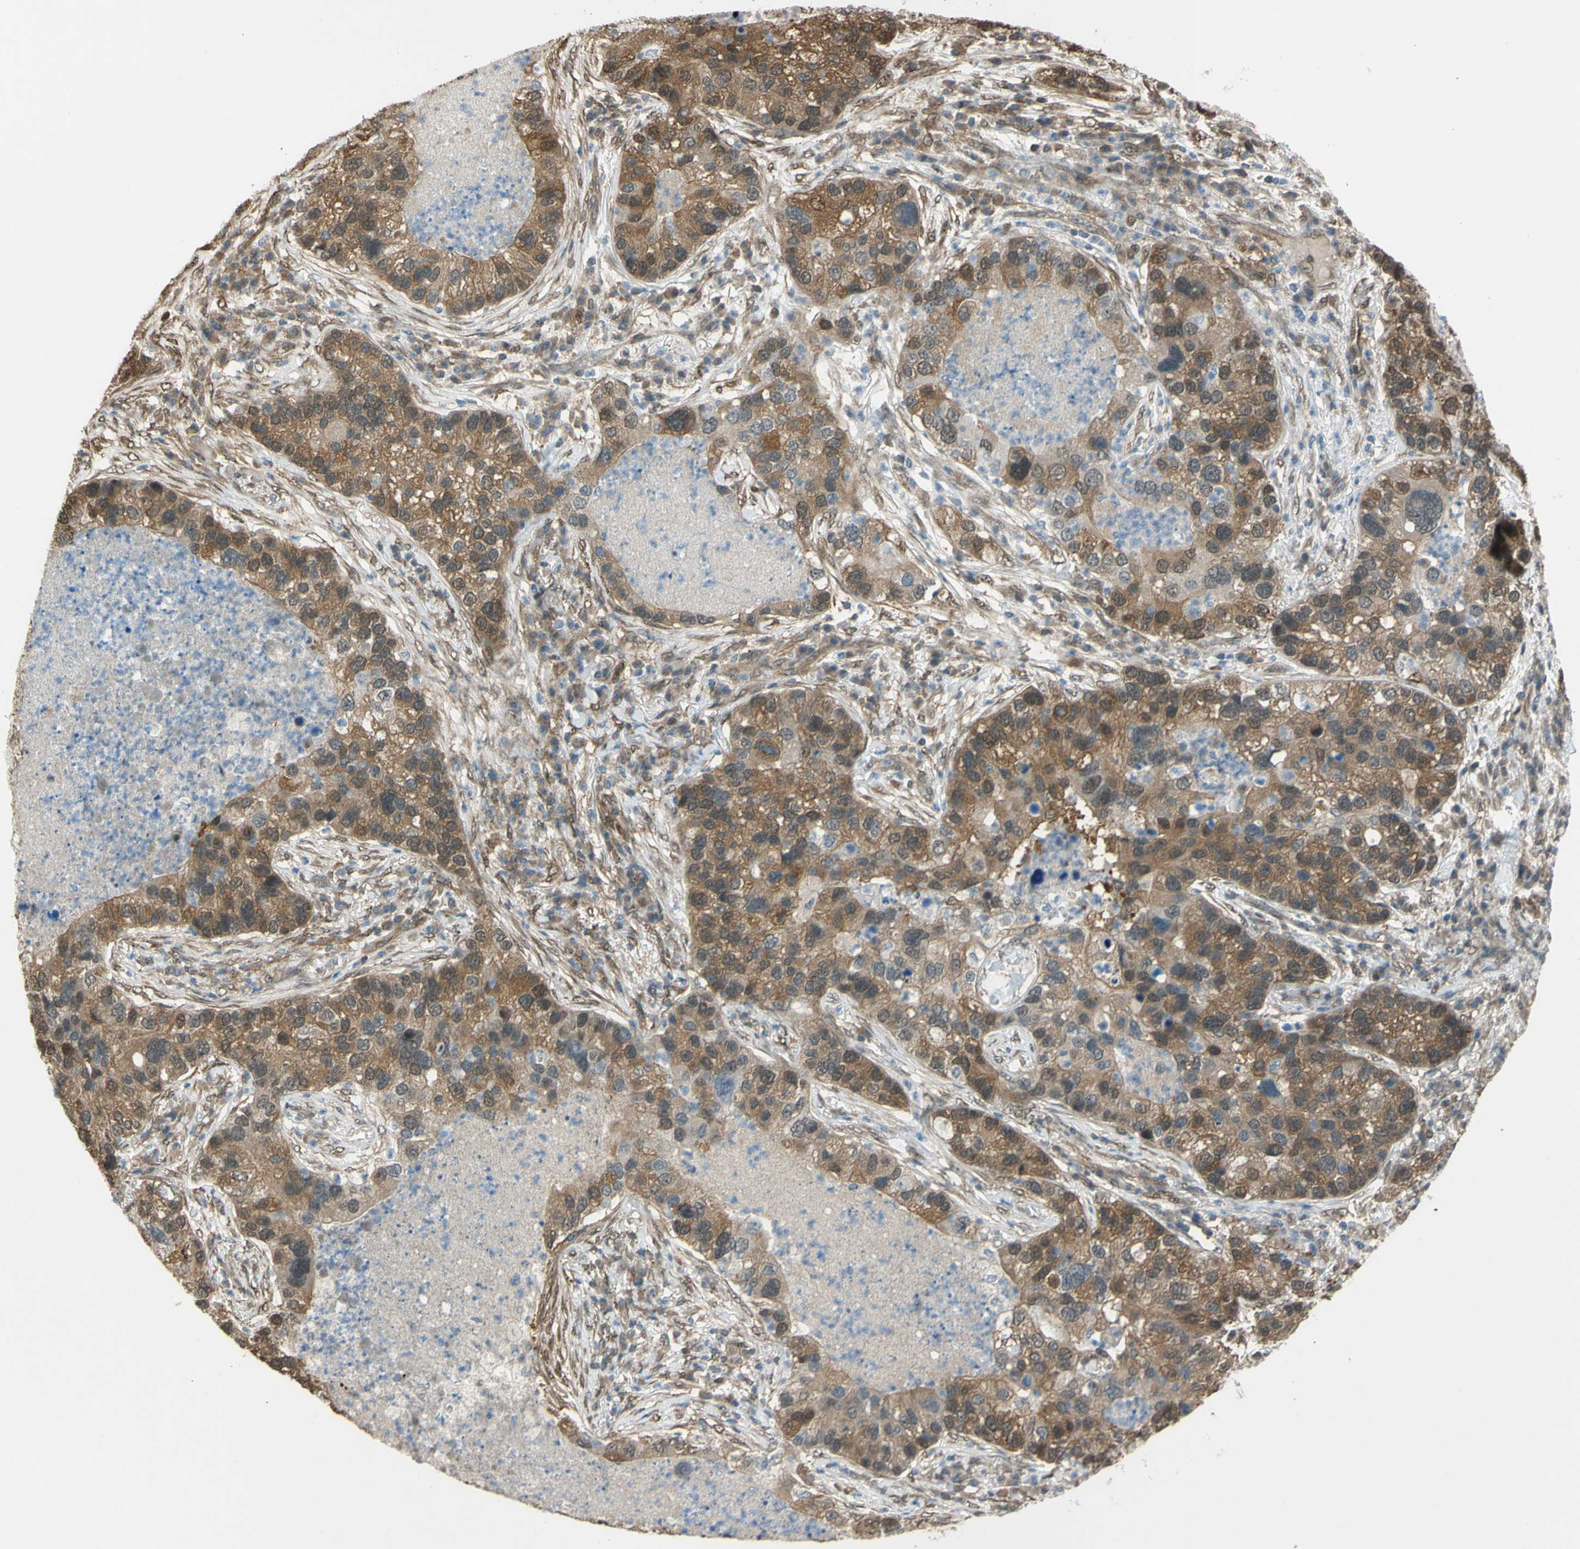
{"staining": {"intensity": "moderate", "quantity": ">75%", "location": "cytoplasmic/membranous"}, "tissue": "lung cancer", "cell_type": "Tumor cells", "image_type": "cancer", "snomed": [{"axis": "morphology", "description": "Normal tissue, NOS"}, {"axis": "morphology", "description": "Adenocarcinoma, NOS"}, {"axis": "topography", "description": "Bronchus"}, {"axis": "topography", "description": "Lung"}], "caption": "Human lung adenocarcinoma stained with a brown dye exhibits moderate cytoplasmic/membranous positive positivity in about >75% of tumor cells.", "gene": "YWHAQ", "patient": {"sex": "male", "age": 54}}